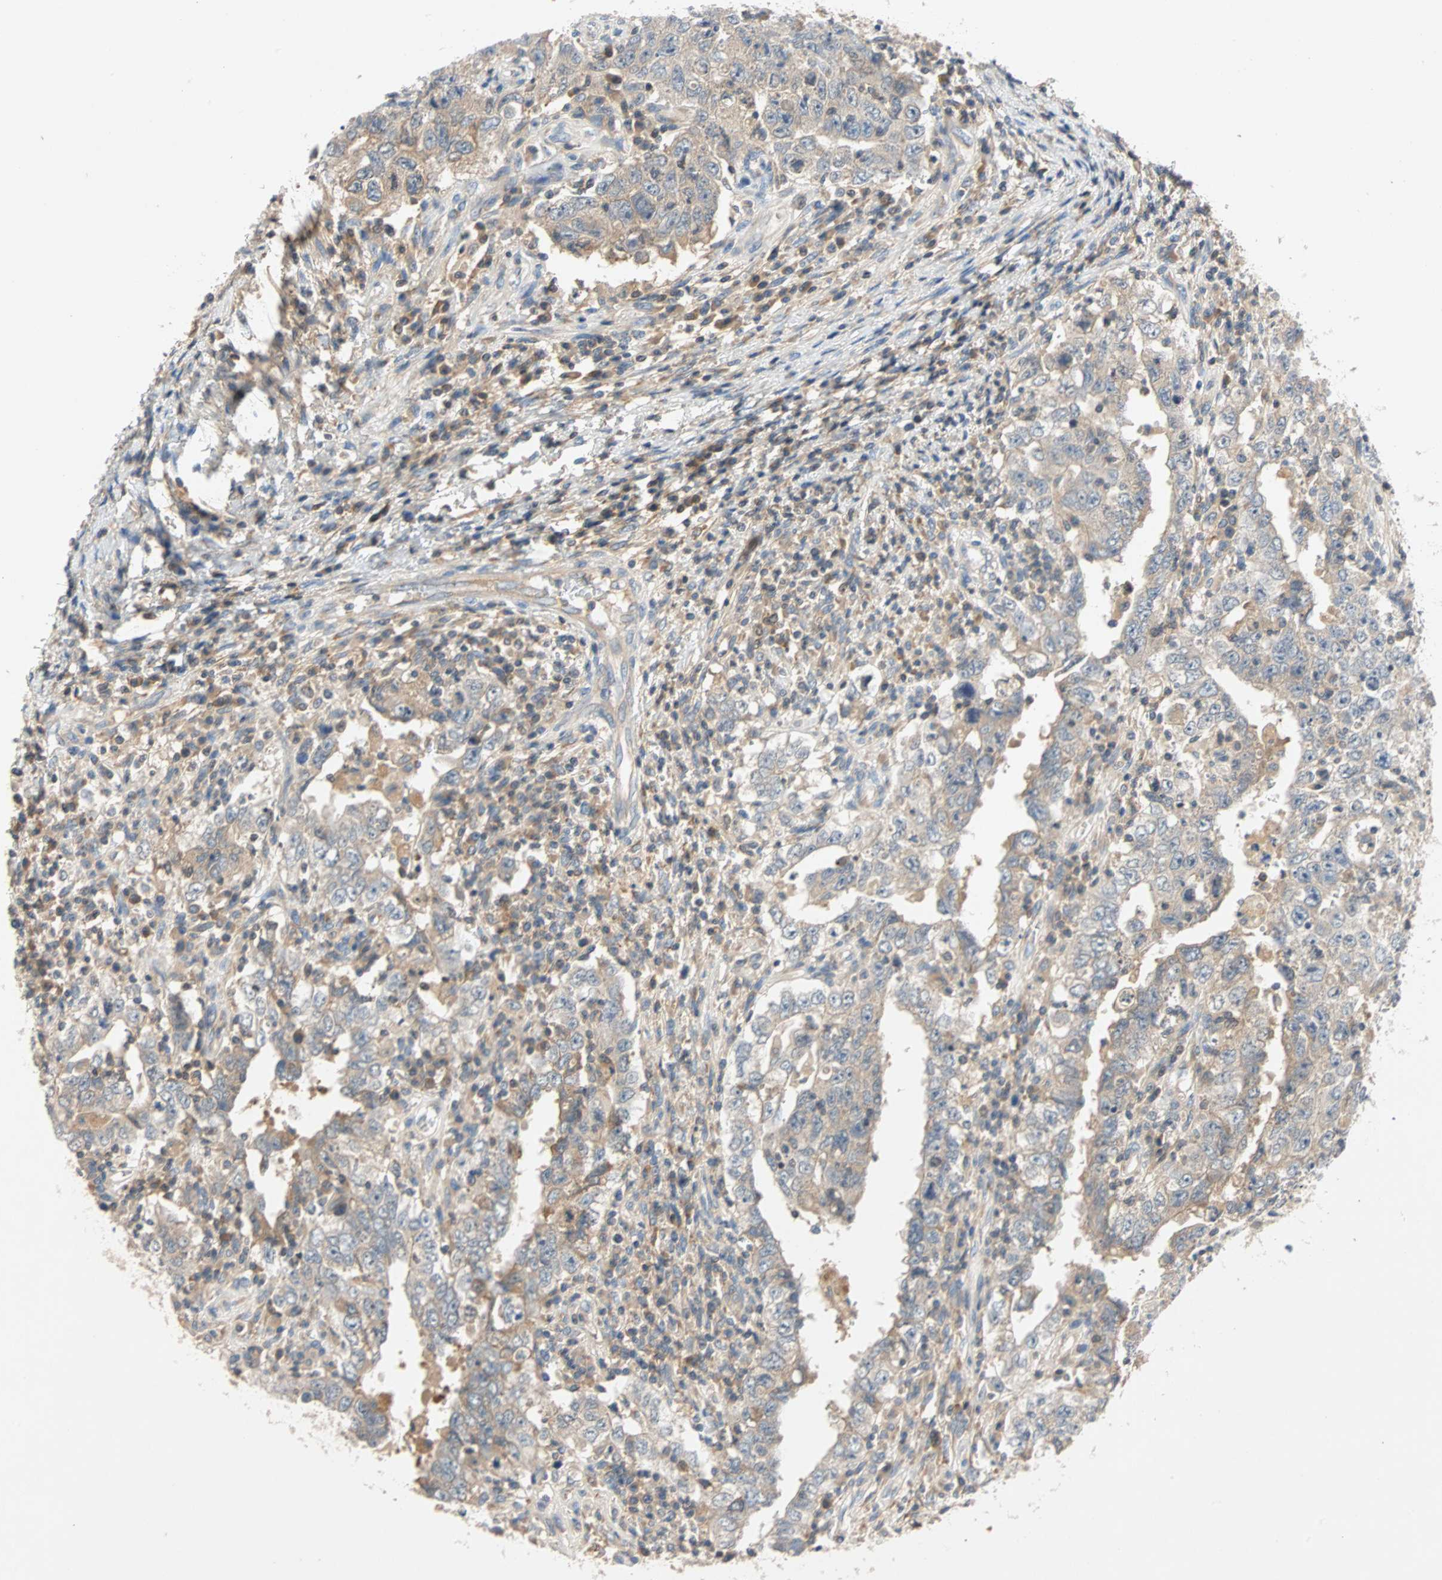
{"staining": {"intensity": "moderate", "quantity": "25%-75%", "location": "cytoplasmic/membranous"}, "tissue": "testis cancer", "cell_type": "Tumor cells", "image_type": "cancer", "snomed": [{"axis": "morphology", "description": "Carcinoma, Embryonal, NOS"}, {"axis": "topography", "description": "Testis"}], "caption": "This is a photomicrograph of IHC staining of testis cancer, which shows moderate expression in the cytoplasmic/membranous of tumor cells.", "gene": "MAP4K1", "patient": {"sex": "male", "age": 26}}